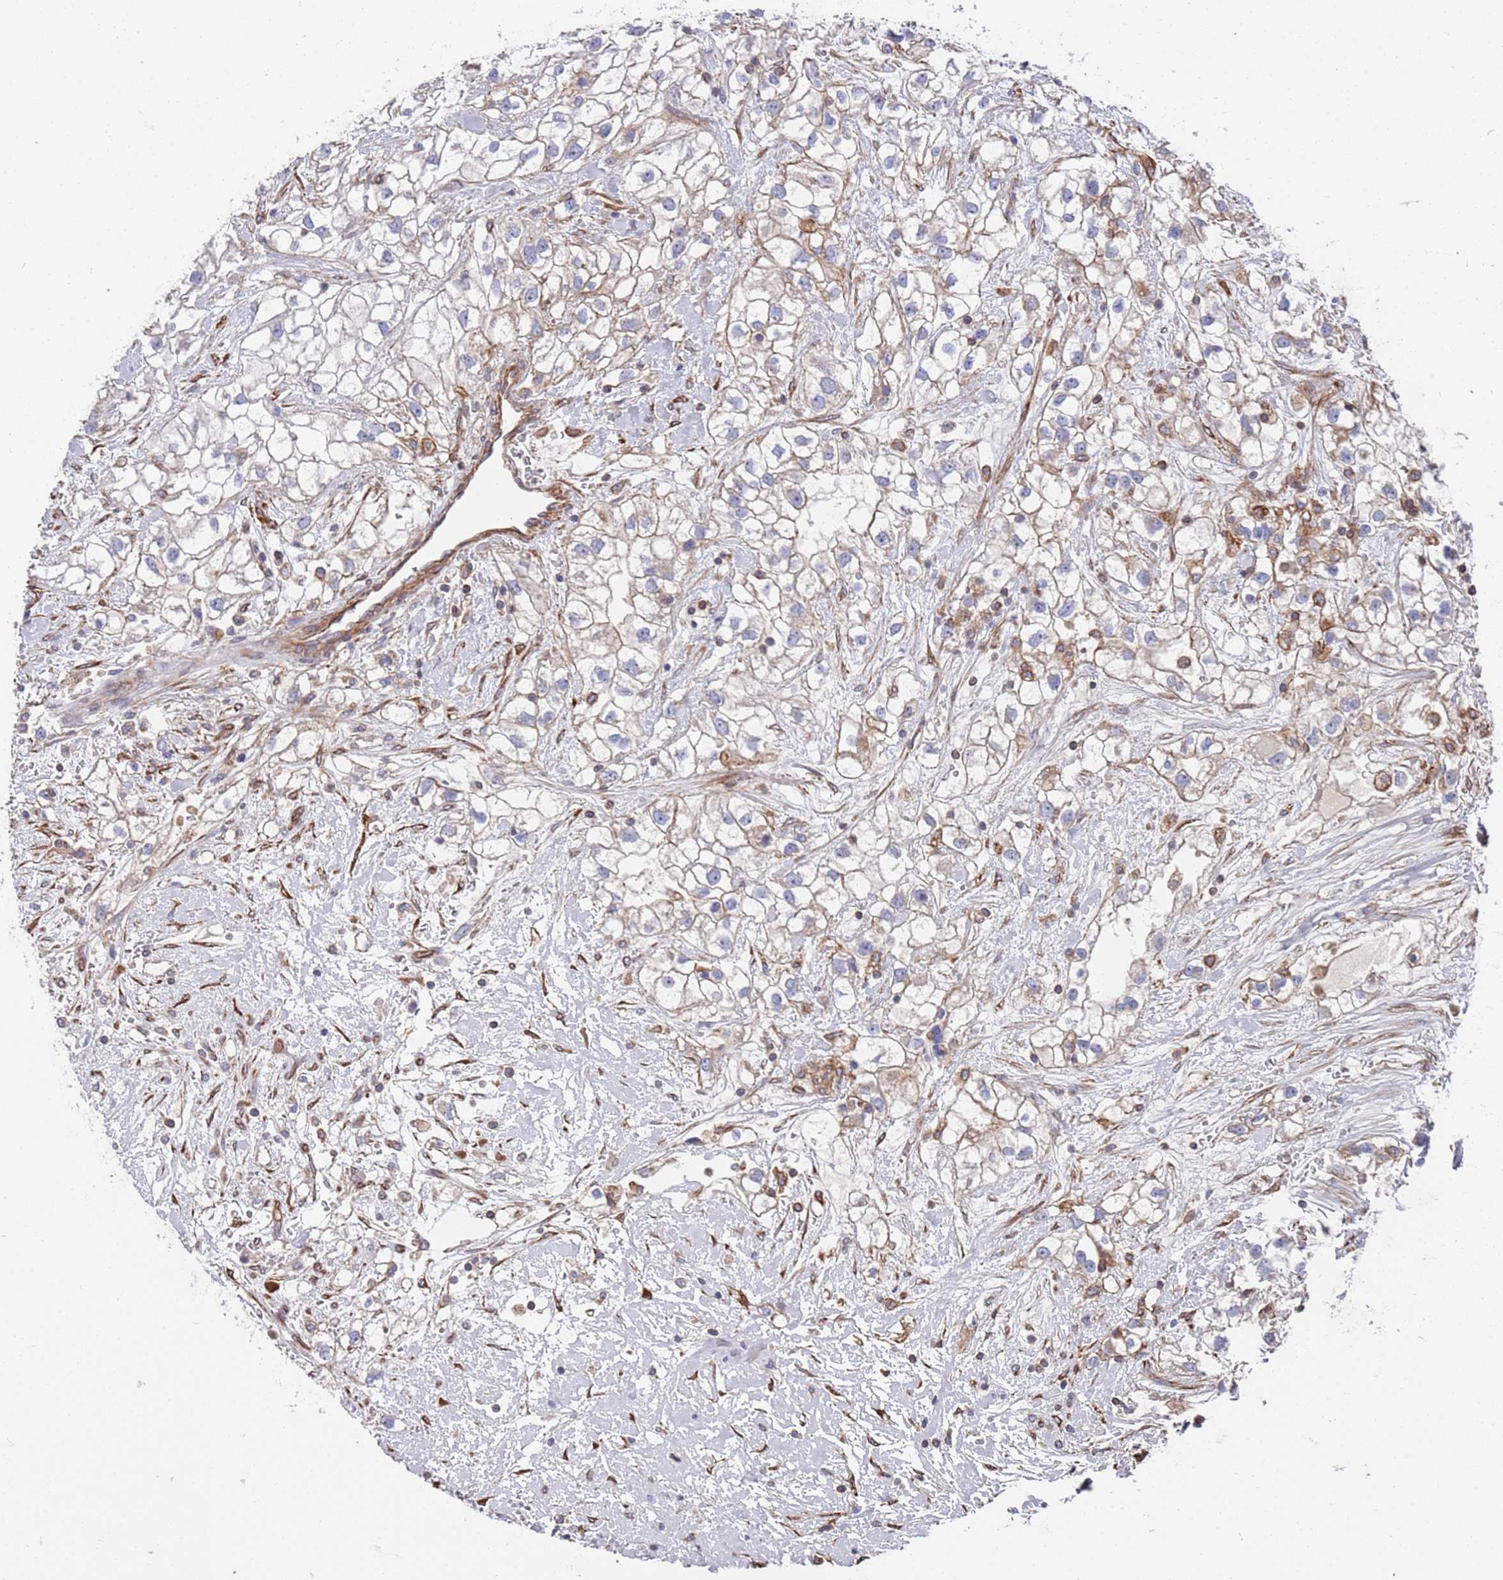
{"staining": {"intensity": "weak", "quantity": "25%-75%", "location": "cytoplasmic/membranous"}, "tissue": "renal cancer", "cell_type": "Tumor cells", "image_type": "cancer", "snomed": [{"axis": "morphology", "description": "Adenocarcinoma, NOS"}, {"axis": "topography", "description": "Kidney"}], "caption": "Brown immunohistochemical staining in renal cancer displays weak cytoplasmic/membranous staining in approximately 25%-75% of tumor cells.", "gene": "JAKMIP2", "patient": {"sex": "male", "age": 59}}